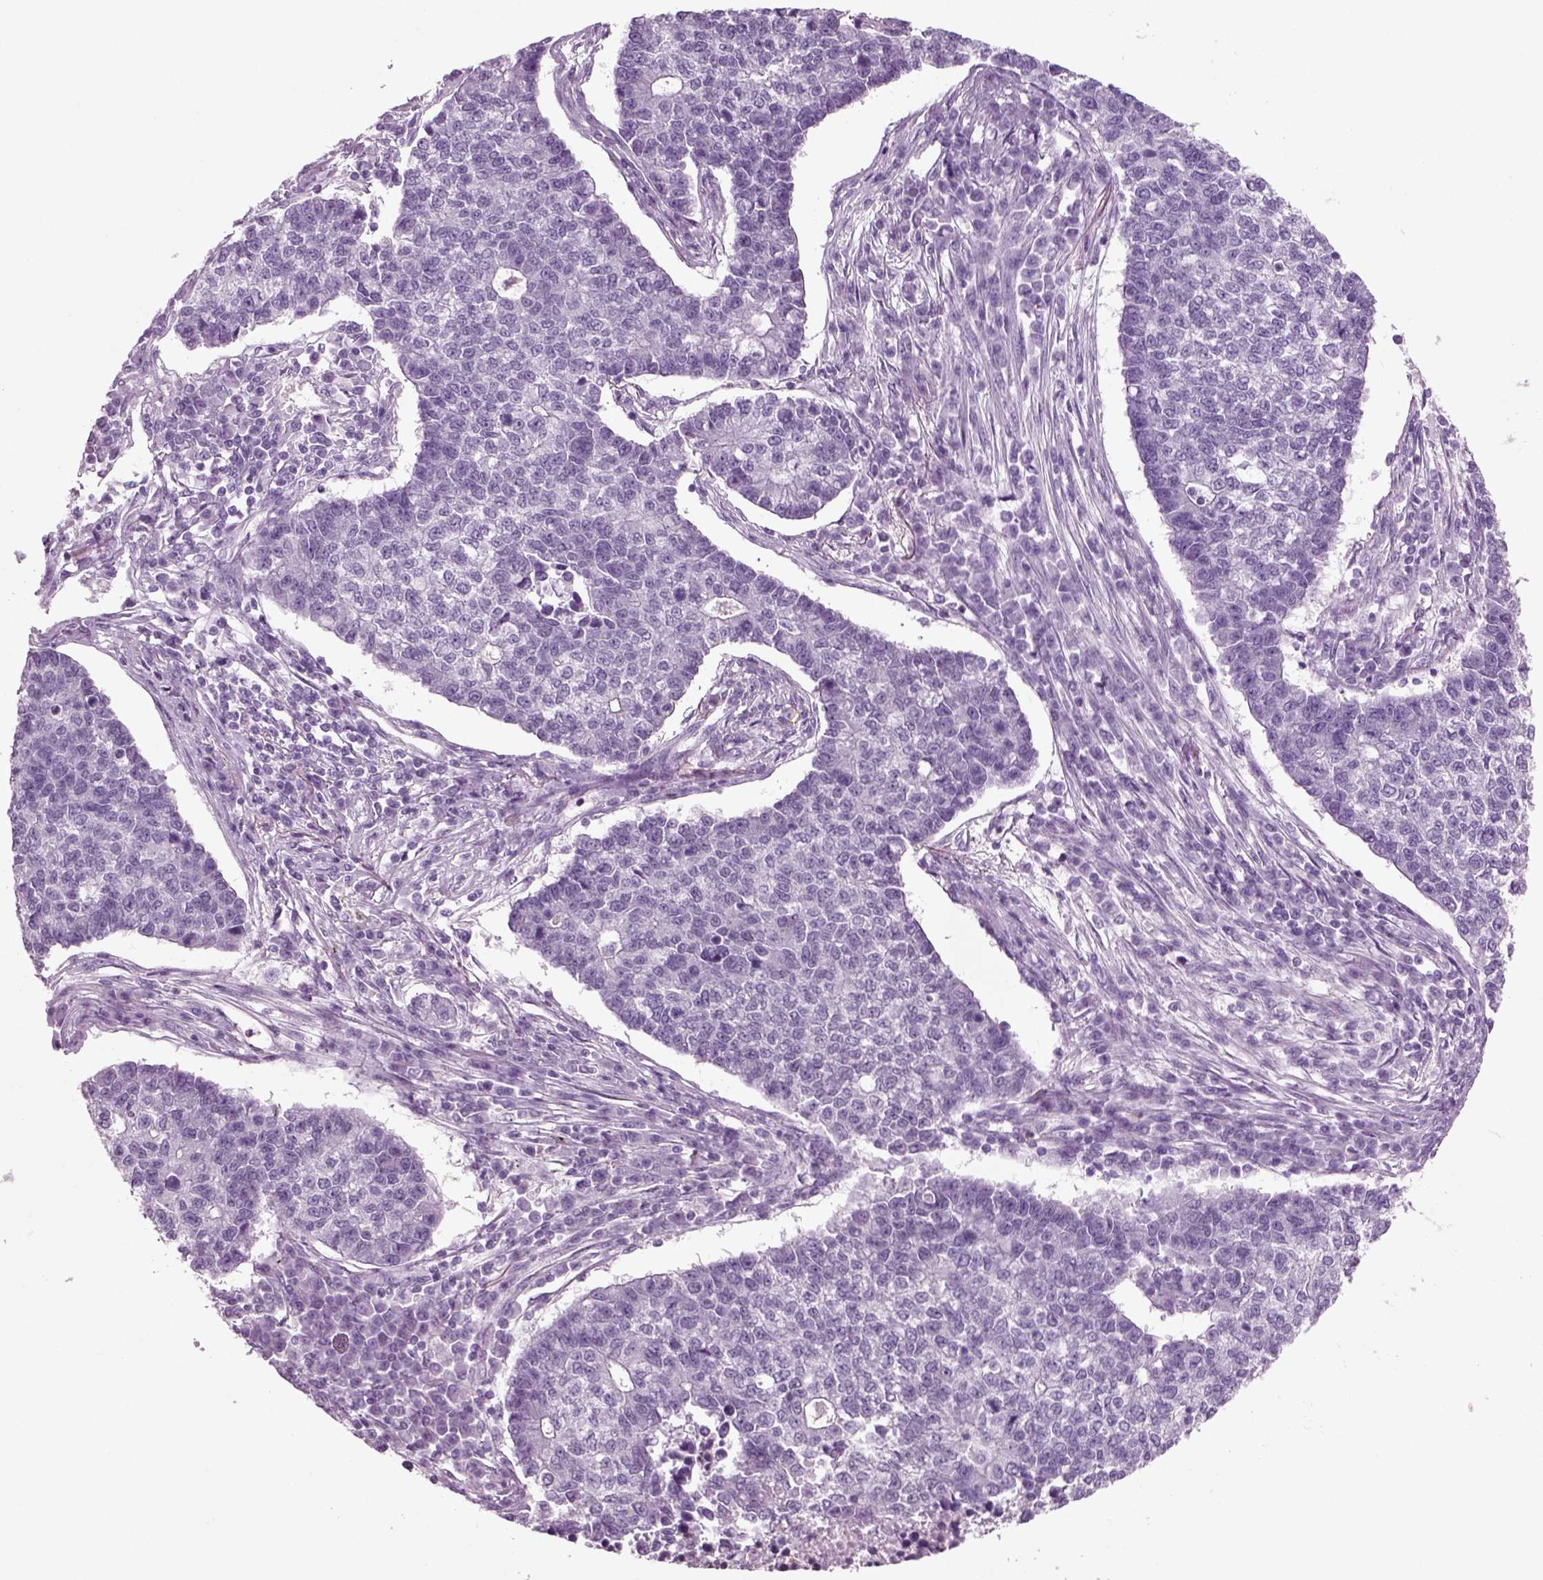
{"staining": {"intensity": "negative", "quantity": "none", "location": "none"}, "tissue": "lung cancer", "cell_type": "Tumor cells", "image_type": "cancer", "snomed": [{"axis": "morphology", "description": "Adenocarcinoma, NOS"}, {"axis": "topography", "description": "Lung"}], "caption": "Human adenocarcinoma (lung) stained for a protein using IHC exhibits no expression in tumor cells.", "gene": "CRABP1", "patient": {"sex": "male", "age": 57}}